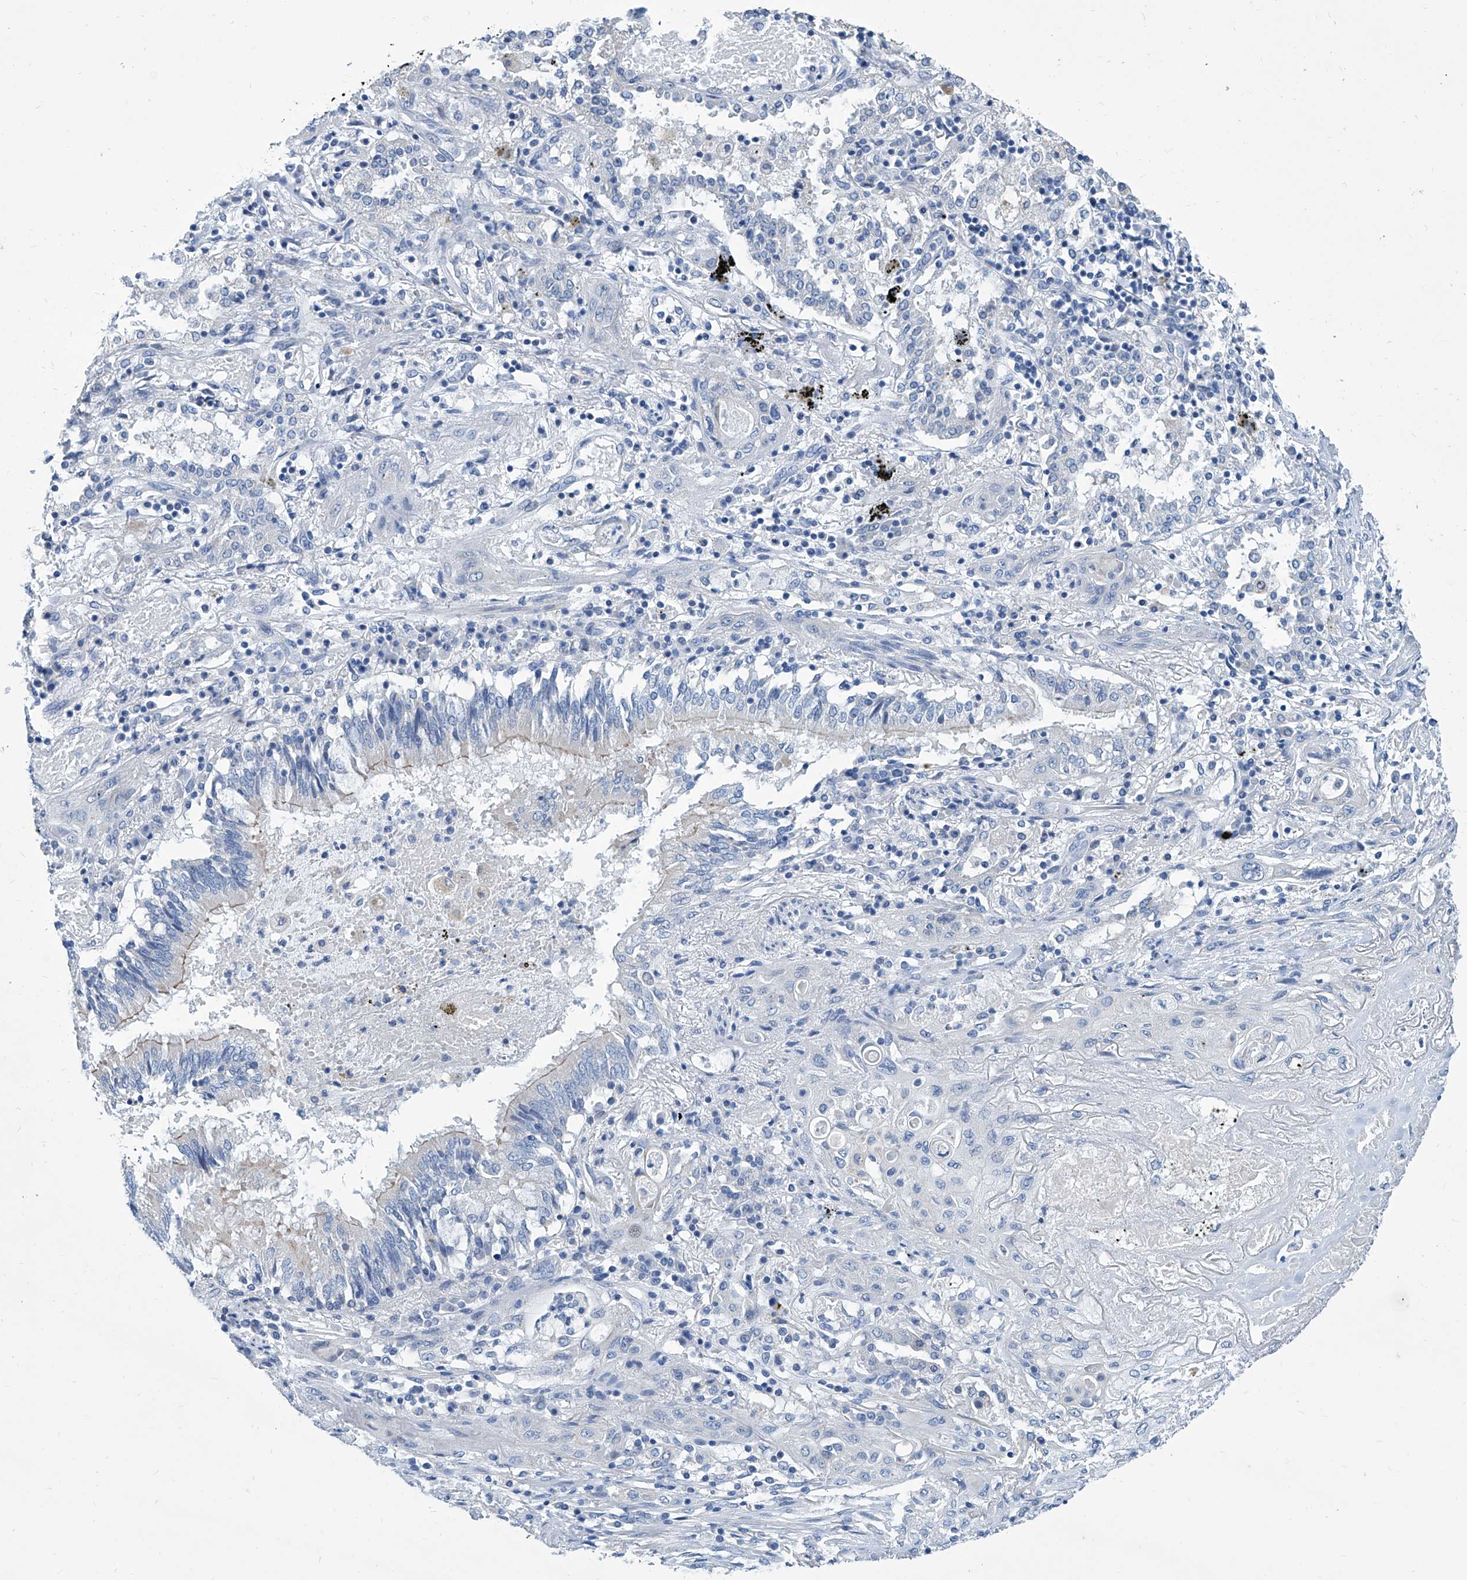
{"staining": {"intensity": "negative", "quantity": "none", "location": "none"}, "tissue": "lung cancer", "cell_type": "Tumor cells", "image_type": "cancer", "snomed": [{"axis": "morphology", "description": "Squamous cell carcinoma, NOS"}, {"axis": "topography", "description": "Lung"}], "caption": "Immunohistochemistry (IHC) image of neoplastic tissue: human lung cancer stained with DAB demonstrates no significant protein positivity in tumor cells.", "gene": "ZNF519", "patient": {"sex": "female", "age": 47}}